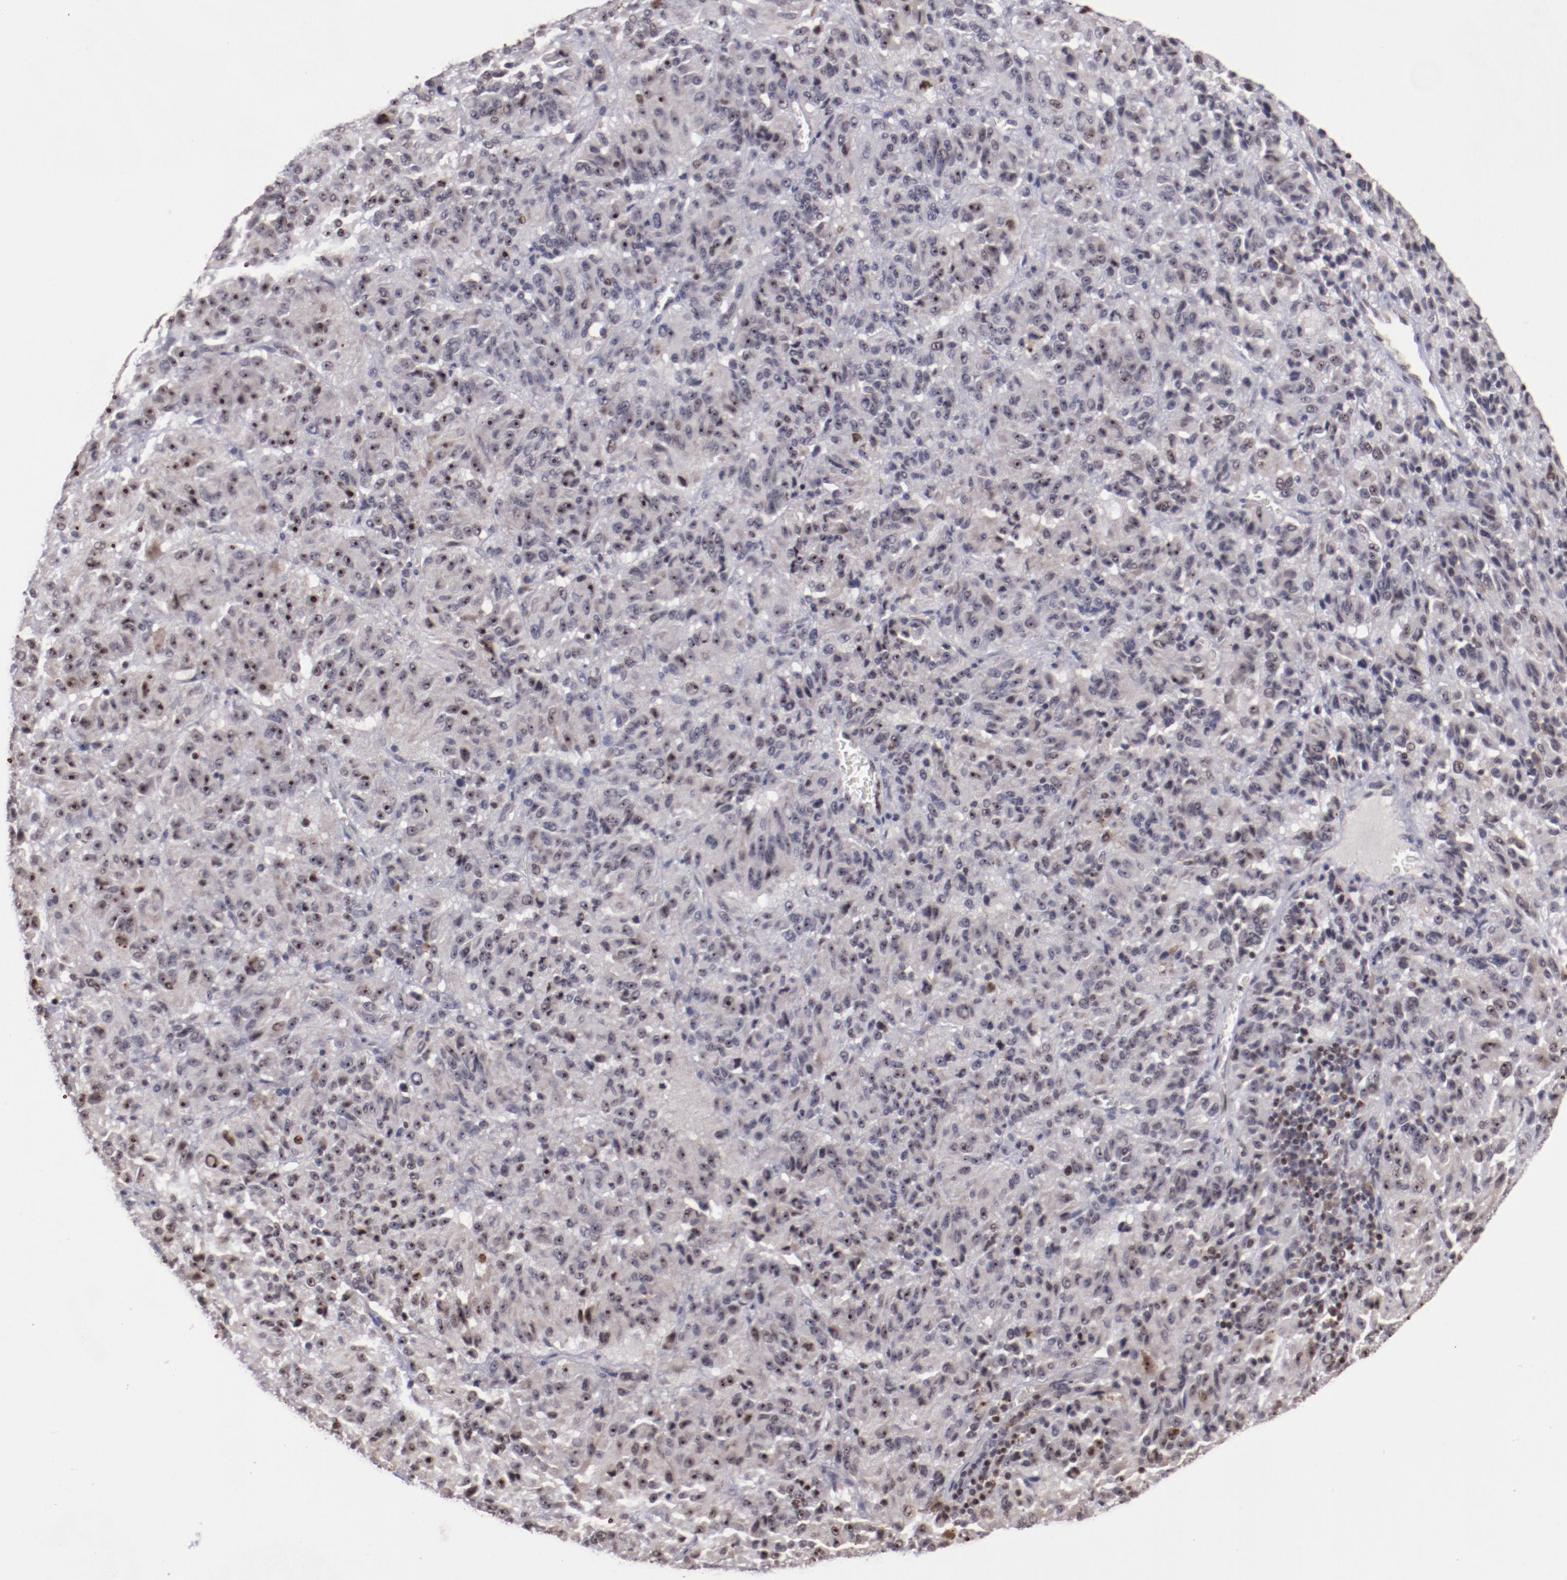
{"staining": {"intensity": "moderate", "quantity": "<25%", "location": "cytoplasmic/membranous,nuclear"}, "tissue": "melanoma", "cell_type": "Tumor cells", "image_type": "cancer", "snomed": [{"axis": "morphology", "description": "Malignant melanoma, Metastatic site"}, {"axis": "topography", "description": "Lung"}], "caption": "Immunohistochemistry micrograph of neoplastic tissue: human melanoma stained using immunohistochemistry exhibits low levels of moderate protein expression localized specifically in the cytoplasmic/membranous and nuclear of tumor cells, appearing as a cytoplasmic/membranous and nuclear brown color.", "gene": "DDX24", "patient": {"sex": "male", "age": 64}}